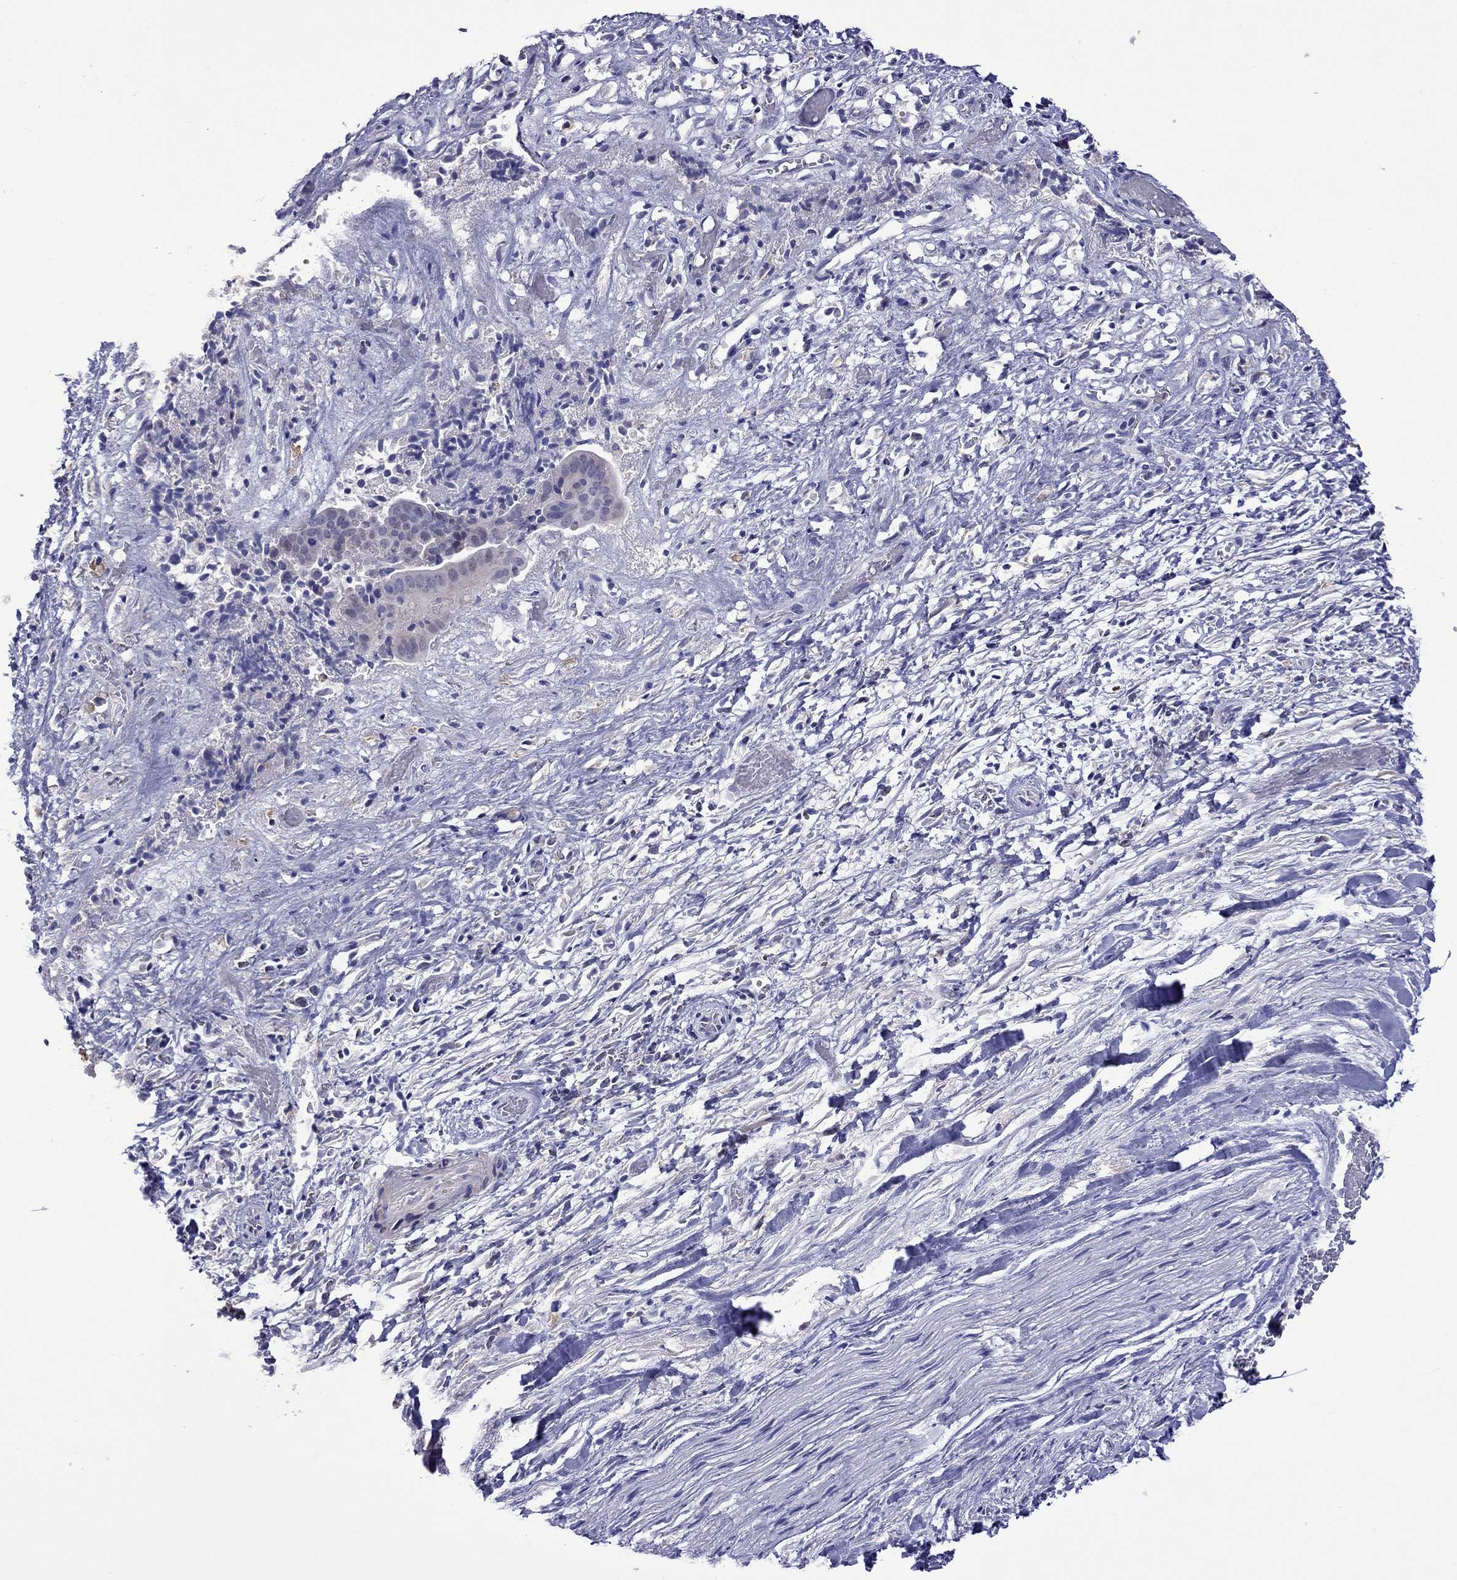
{"staining": {"intensity": "negative", "quantity": "none", "location": "none"}, "tissue": "liver cancer", "cell_type": "Tumor cells", "image_type": "cancer", "snomed": [{"axis": "morphology", "description": "Cholangiocarcinoma"}, {"axis": "topography", "description": "Liver"}], "caption": "IHC of liver cancer (cholangiocarcinoma) shows no expression in tumor cells. (Immunohistochemistry, brightfield microscopy, high magnification).", "gene": "STAR", "patient": {"sex": "female", "age": 52}}